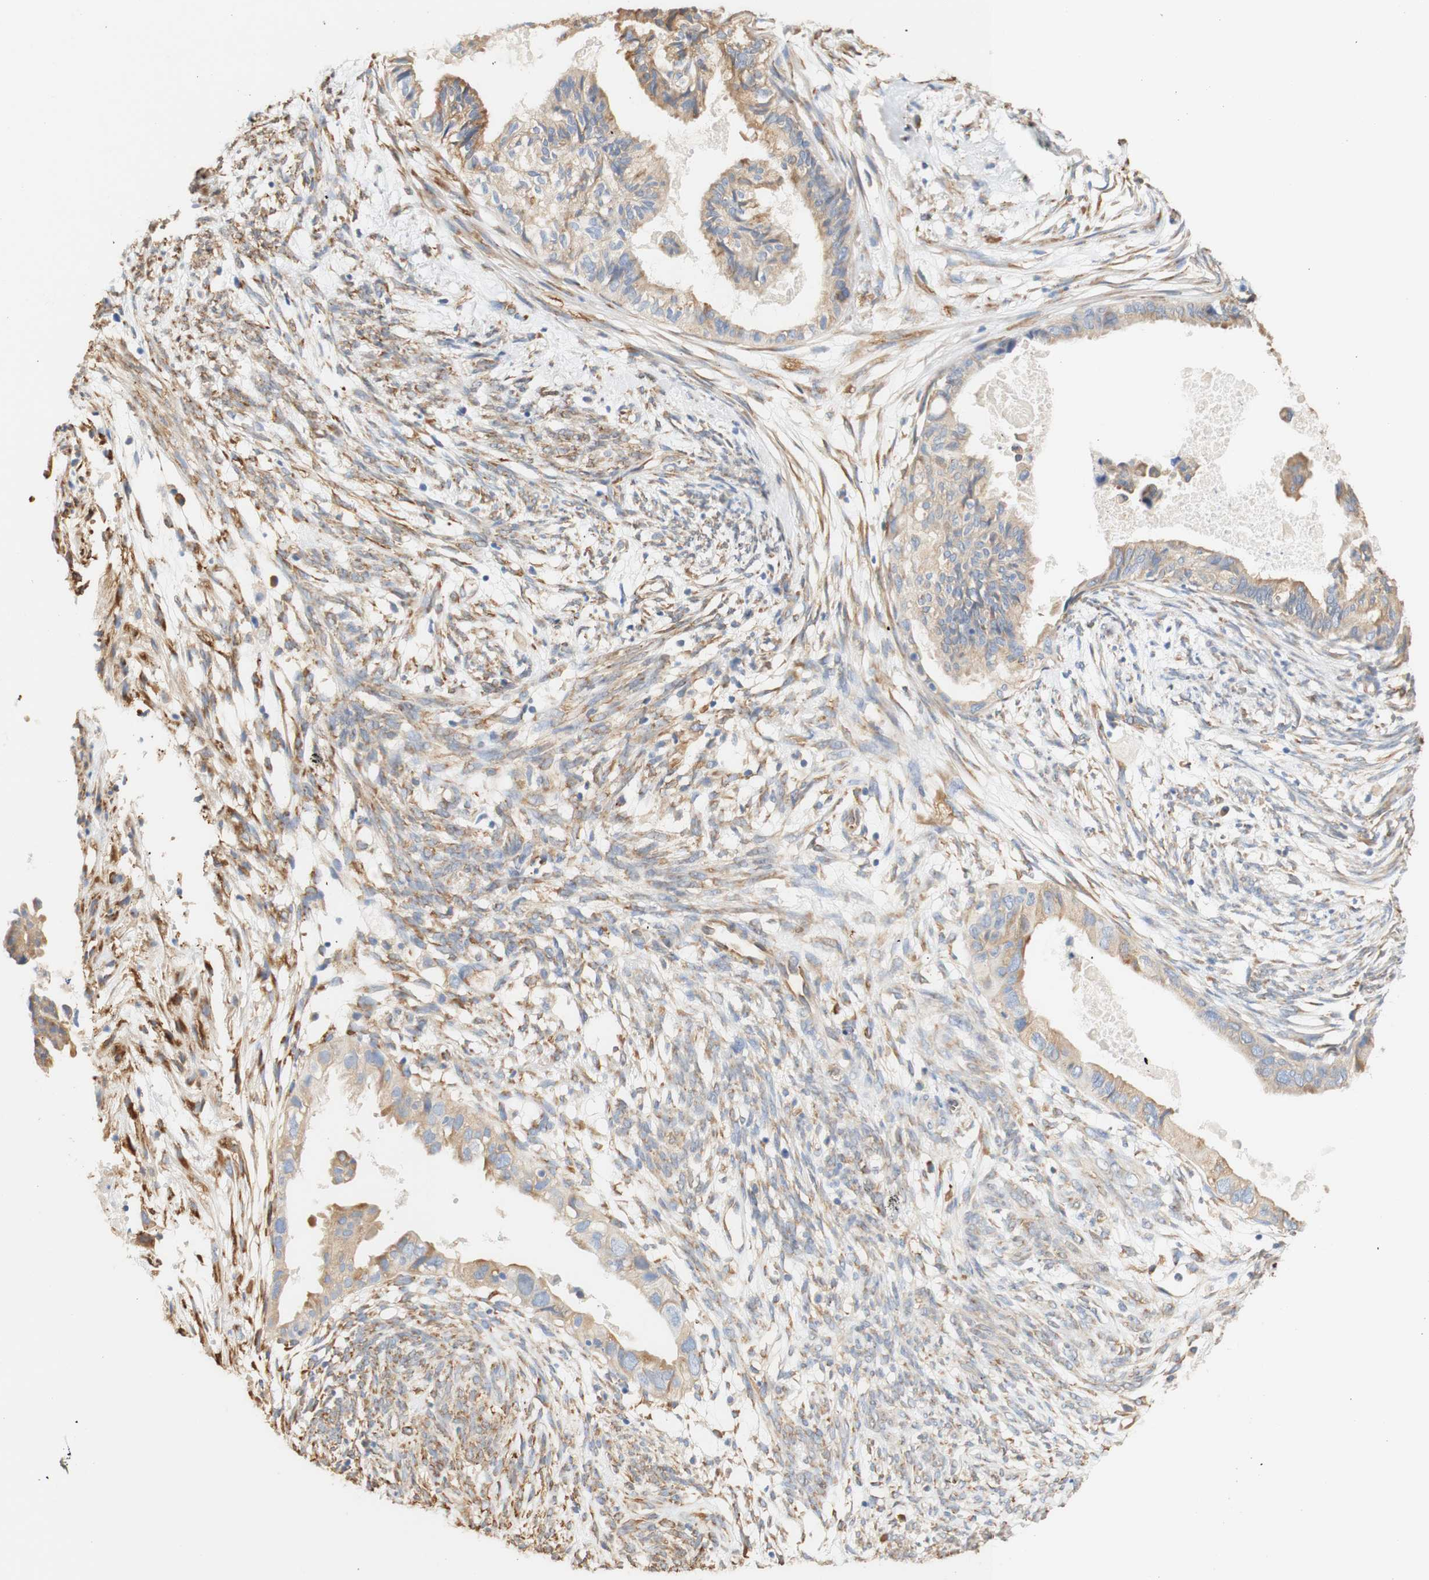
{"staining": {"intensity": "moderate", "quantity": ">75%", "location": "cytoplasmic/membranous"}, "tissue": "cervical cancer", "cell_type": "Tumor cells", "image_type": "cancer", "snomed": [{"axis": "morphology", "description": "Normal tissue, NOS"}, {"axis": "morphology", "description": "Adenocarcinoma, NOS"}, {"axis": "topography", "description": "Cervix"}, {"axis": "topography", "description": "Endometrium"}], "caption": "The immunohistochemical stain labels moderate cytoplasmic/membranous staining in tumor cells of adenocarcinoma (cervical) tissue.", "gene": "EIF2AK4", "patient": {"sex": "female", "age": 86}}